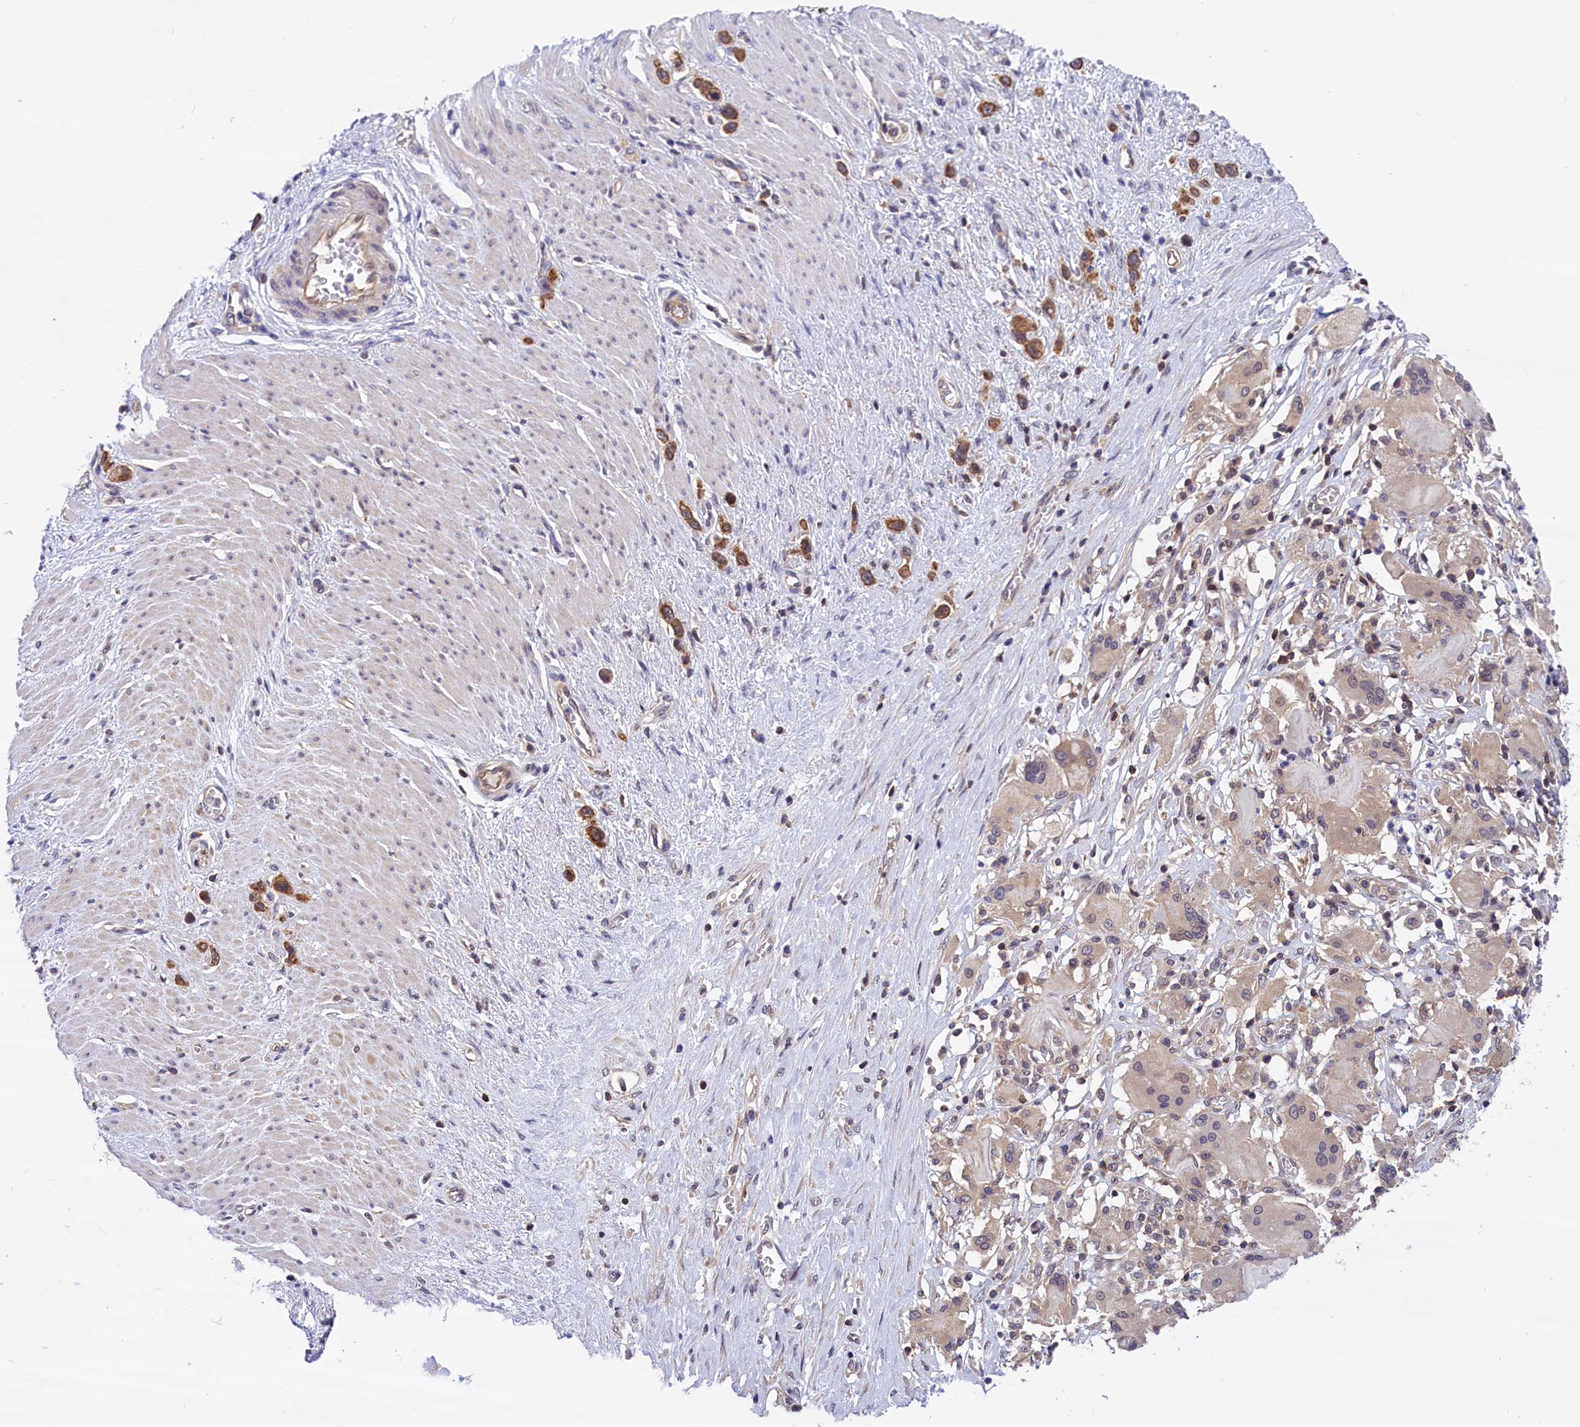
{"staining": {"intensity": "moderate", "quantity": ">75%", "location": "cytoplasmic/membranous"}, "tissue": "stomach cancer", "cell_type": "Tumor cells", "image_type": "cancer", "snomed": [{"axis": "morphology", "description": "Adenocarcinoma, NOS"}, {"axis": "morphology", "description": "Adenocarcinoma, High grade"}, {"axis": "topography", "description": "Stomach, upper"}, {"axis": "topography", "description": "Stomach, lower"}], "caption": "The histopathology image exhibits a brown stain indicating the presence of a protein in the cytoplasmic/membranous of tumor cells in stomach cancer.", "gene": "TBCB", "patient": {"sex": "female", "age": 65}}